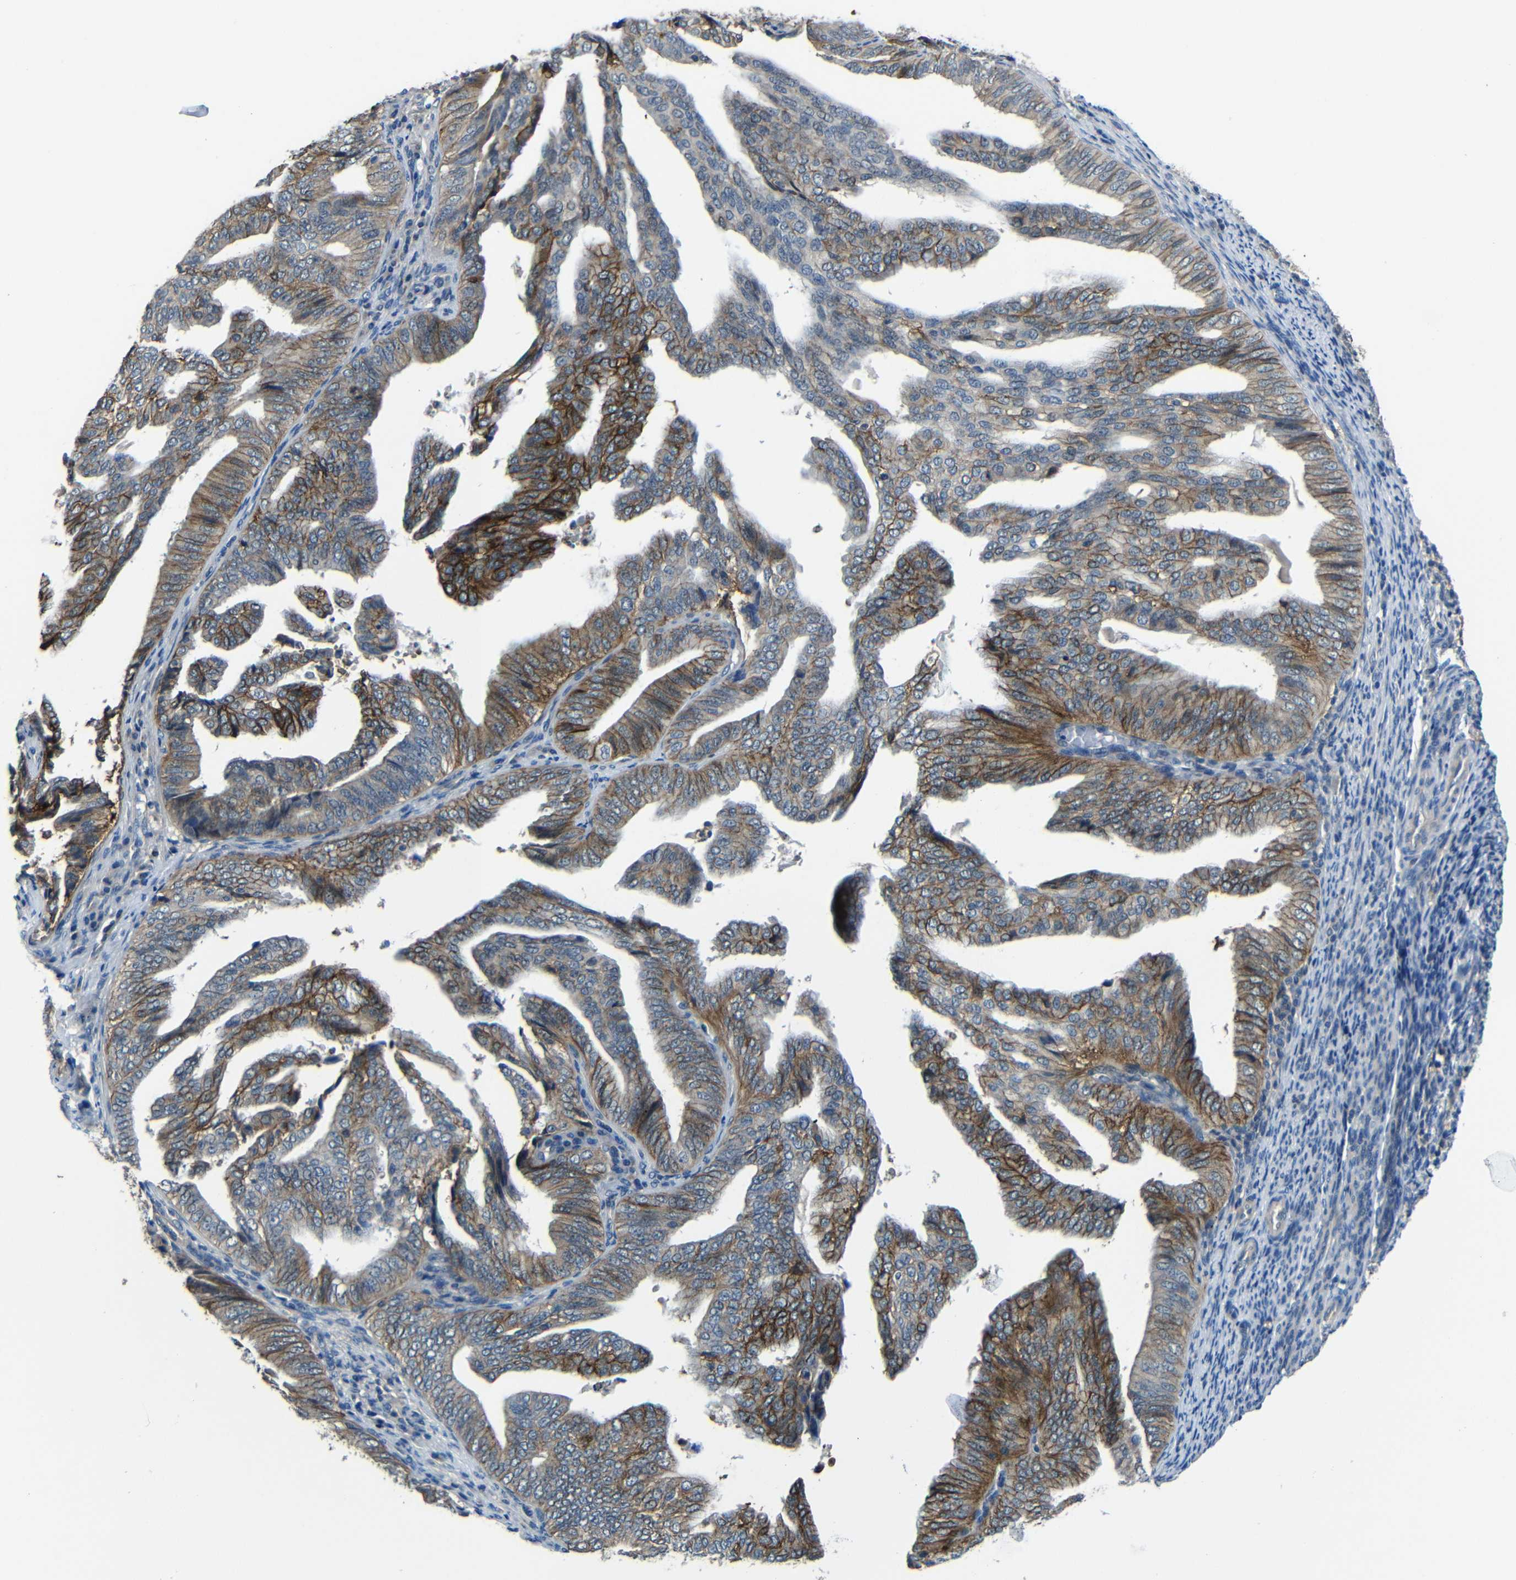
{"staining": {"intensity": "moderate", "quantity": ">75%", "location": "cytoplasmic/membranous"}, "tissue": "endometrial cancer", "cell_type": "Tumor cells", "image_type": "cancer", "snomed": [{"axis": "morphology", "description": "Adenocarcinoma, NOS"}, {"axis": "topography", "description": "Endometrium"}], "caption": "Endometrial cancer (adenocarcinoma) stained with DAB immunohistochemistry shows medium levels of moderate cytoplasmic/membranous positivity in approximately >75% of tumor cells. (Stains: DAB in brown, nuclei in blue, Microscopy: brightfield microscopy at high magnification).", "gene": "ZNF90", "patient": {"sex": "female", "age": 58}}